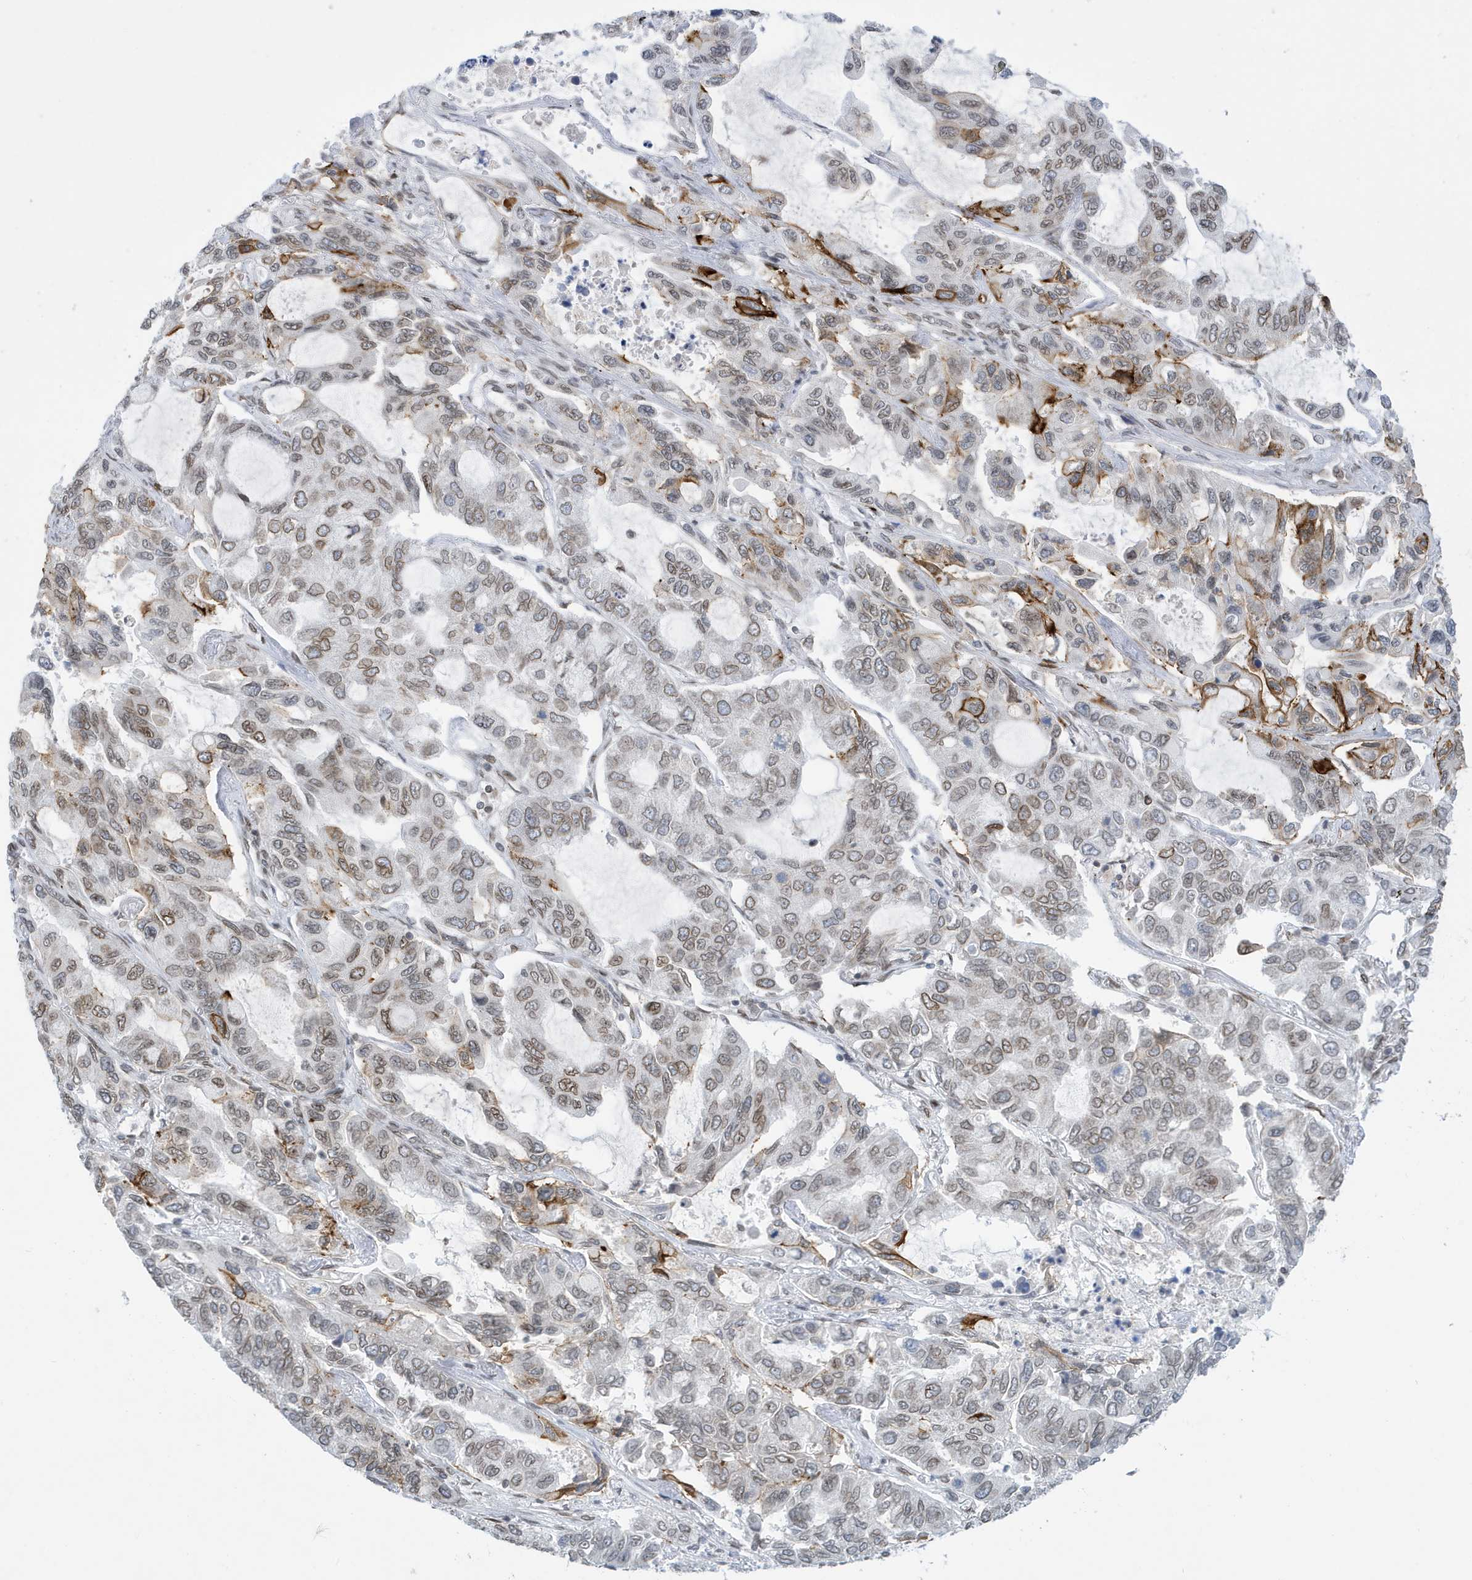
{"staining": {"intensity": "moderate", "quantity": "25%-75%", "location": "cytoplasmic/membranous,nuclear"}, "tissue": "lung cancer", "cell_type": "Tumor cells", "image_type": "cancer", "snomed": [{"axis": "morphology", "description": "Adenocarcinoma, NOS"}, {"axis": "topography", "description": "Lung"}], "caption": "This micrograph reveals immunohistochemistry (IHC) staining of human lung adenocarcinoma, with medium moderate cytoplasmic/membranous and nuclear positivity in about 25%-75% of tumor cells.", "gene": "PCYT1A", "patient": {"sex": "male", "age": 64}}